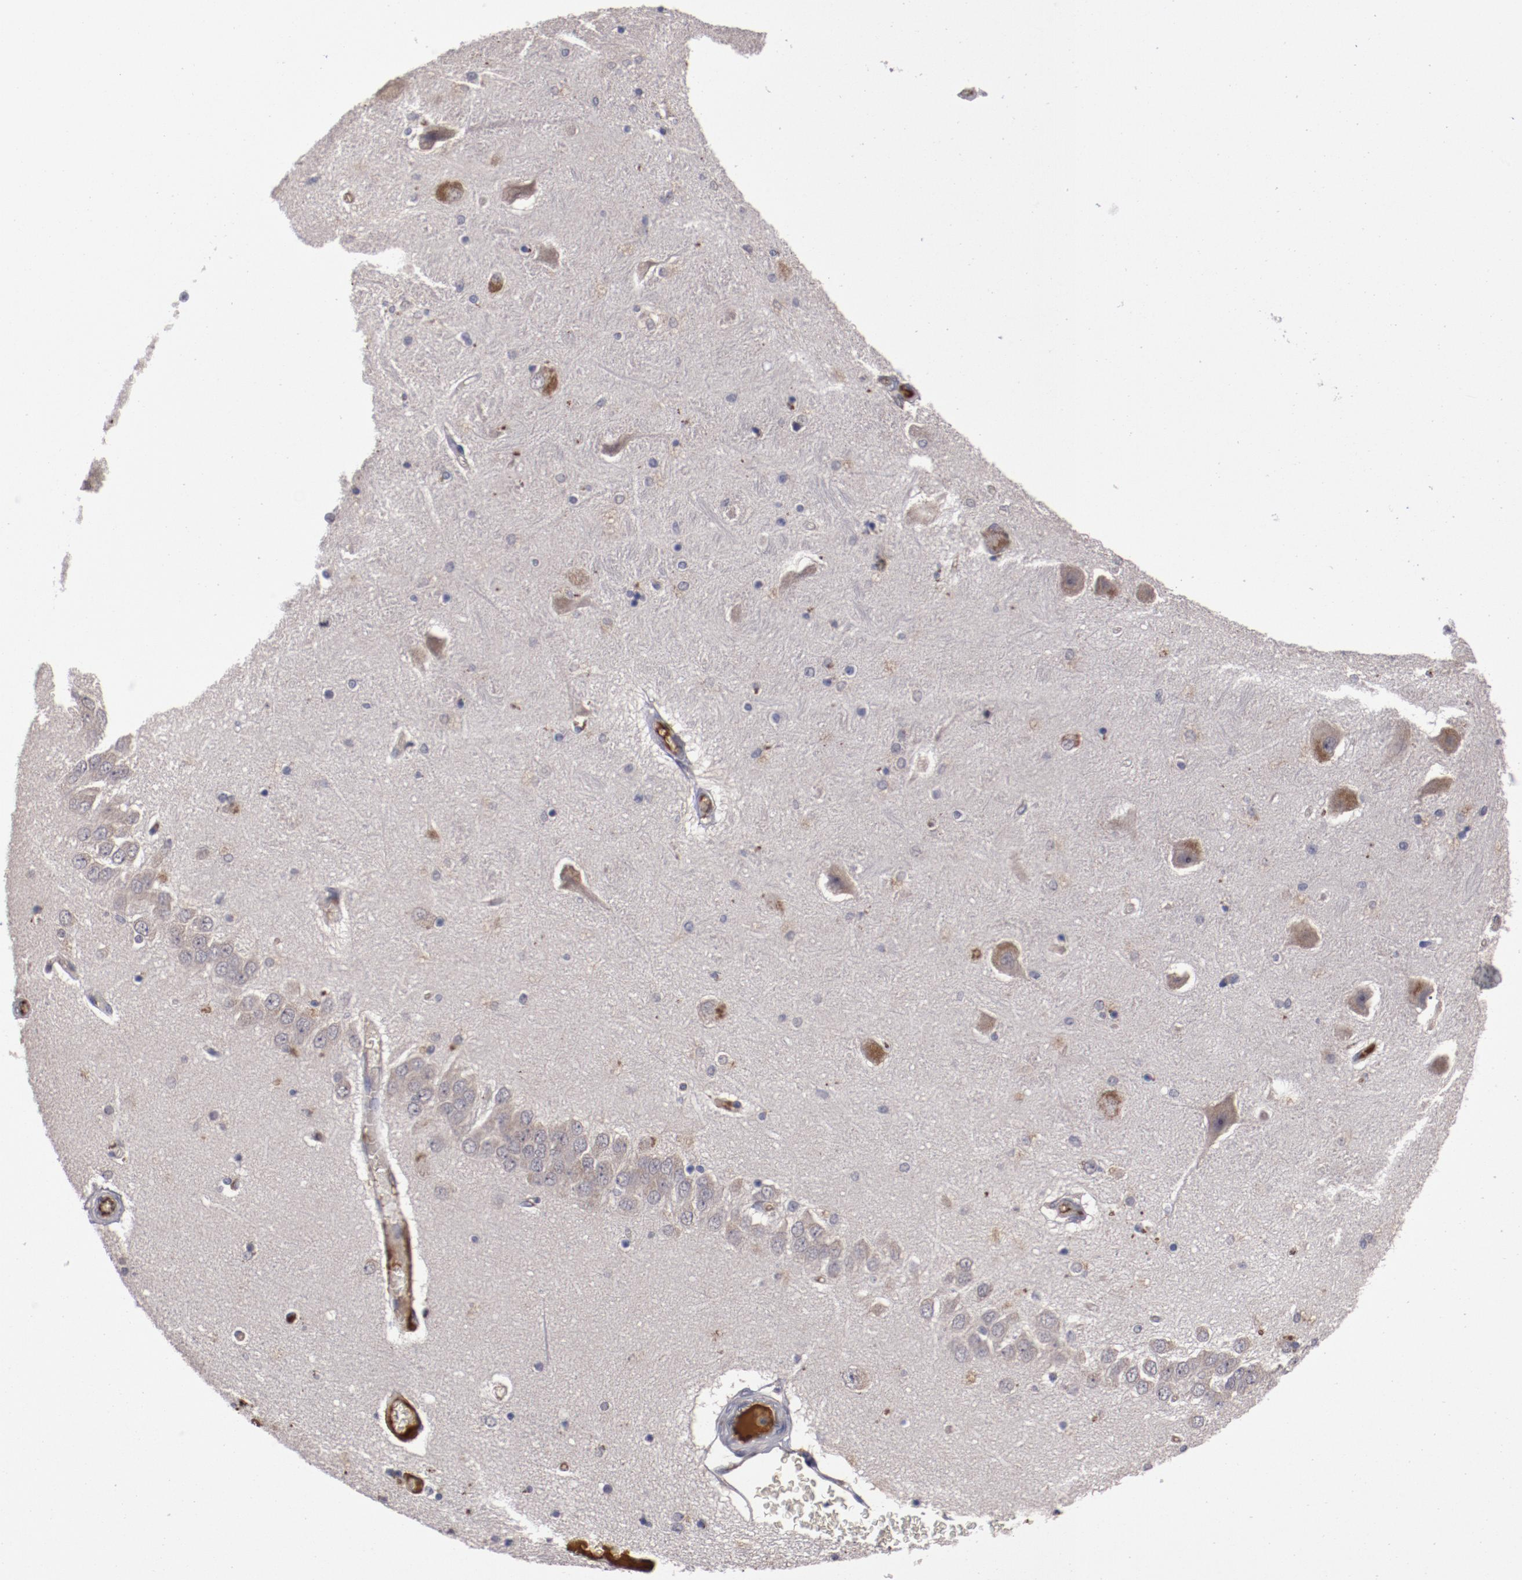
{"staining": {"intensity": "weak", "quantity": "<25%", "location": "cytoplasmic/membranous"}, "tissue": "hippocampus", "cell_type": "Glial cells", "image_type": "normal", "snomed": [{"axis": "morphology", "description": "Normal tissue, NOS"}, {"axis": "topography", "description": "Hippocampus"}], "caption": "High magnification brightfield microscopy of unremarkable hippocampus stained with DAB (3,3'-diaminobenzidine) (brown) and counterstained with hematoxylin (blue): glial cells show no significant expression. (Brightfield microscopy of DAB immunohistochemistry at high magnification).", "gene": "CP", "patient": {"sex": "female", "age": 54}}